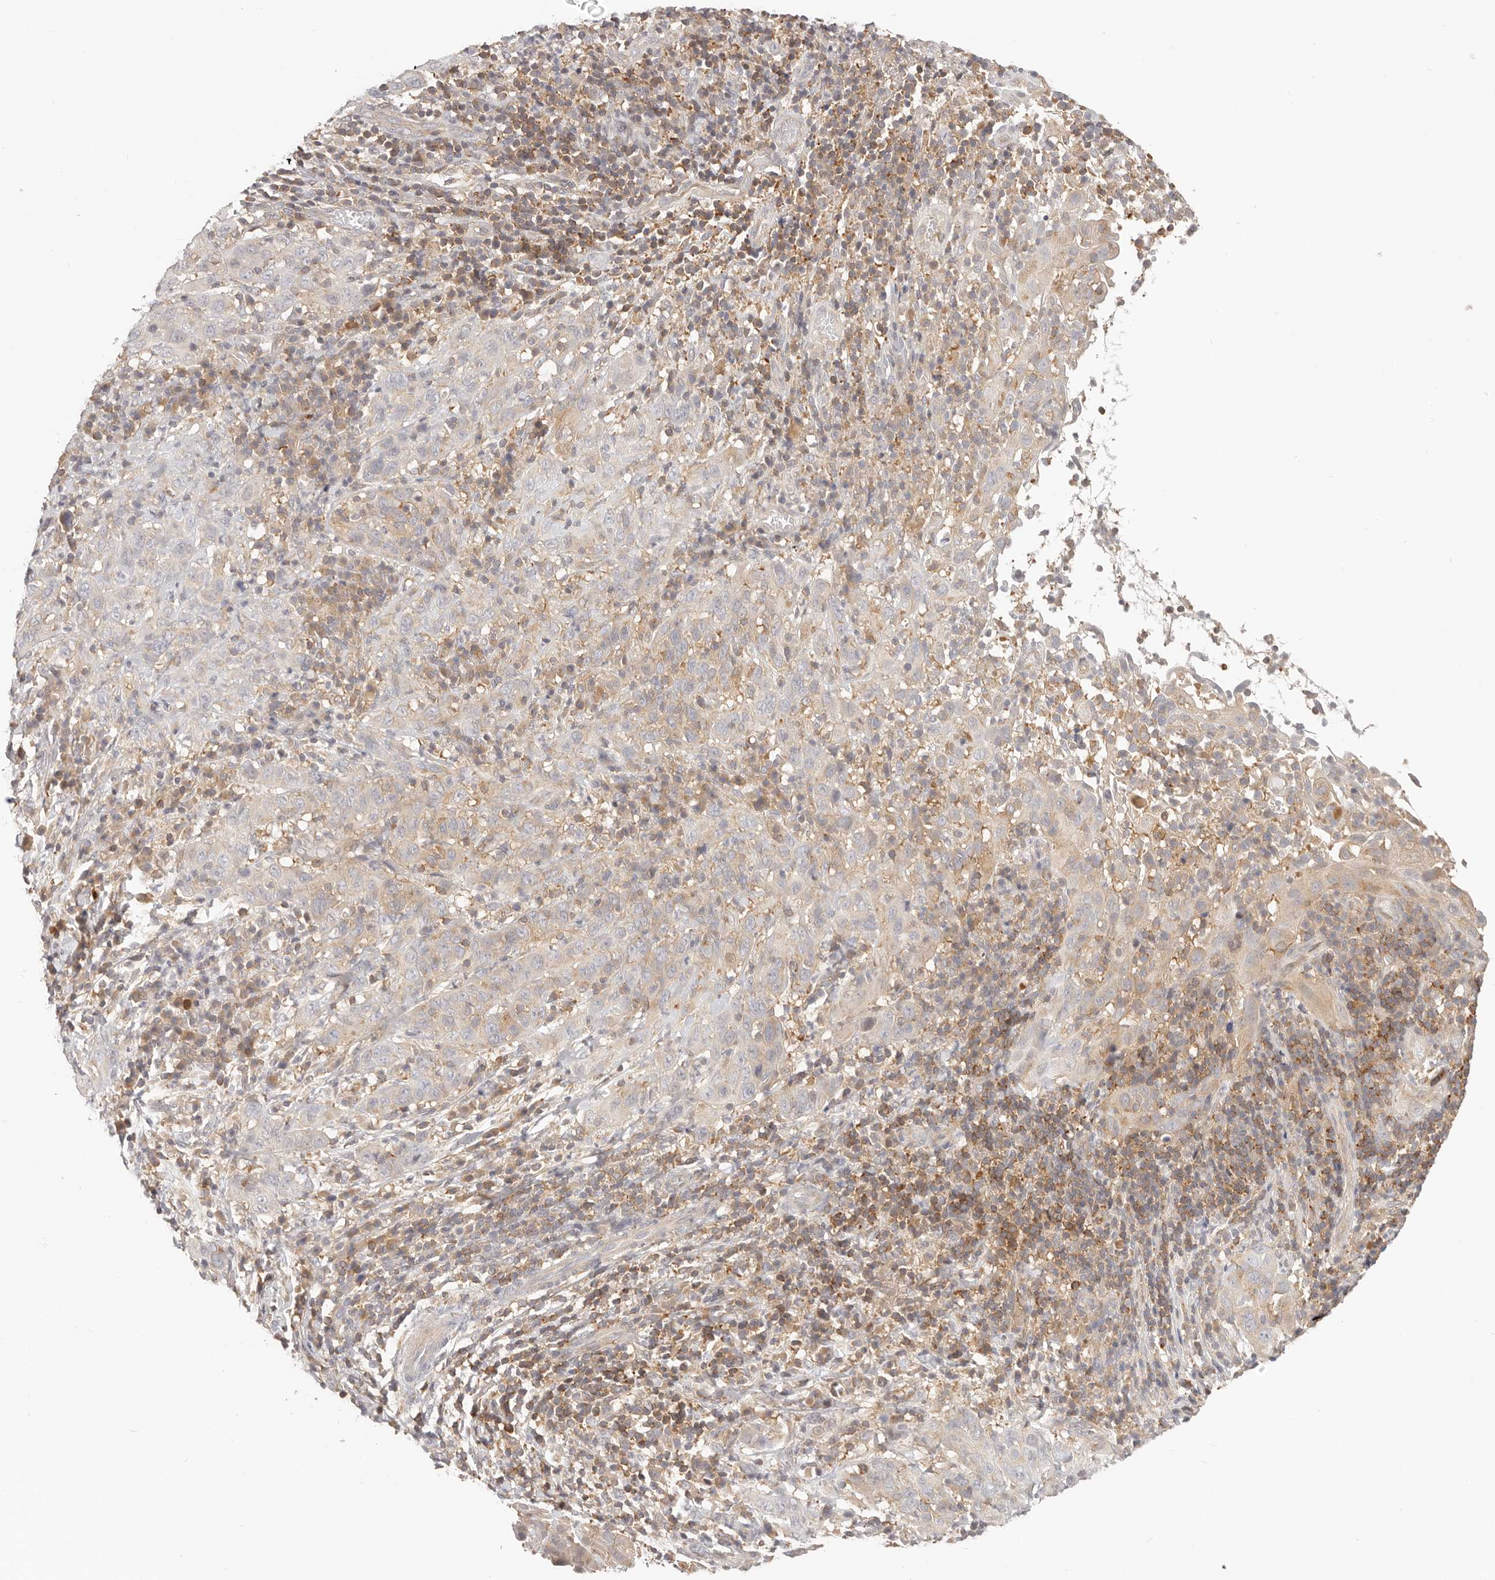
{"staining": {"intensity": "weak", "quantity": "<25%", "location": "cytoplasmic/membranous"}, "tissue": "cervical cancer", "cell_type": "Tumor cells", "image_type": "cancer", "snomed": [{"axis": "morphology", "description": "Squamous cell carcinoma, NOS"}, {"axis": "topography", "description": "Cervix"}], "caption": "This is a histopathology image of immunohistochemistry staining of cervical cancer, which shows no staining in tumor cells.", "gene": "DTNBP1", "patient": {"sex": "female", "age": 46}}